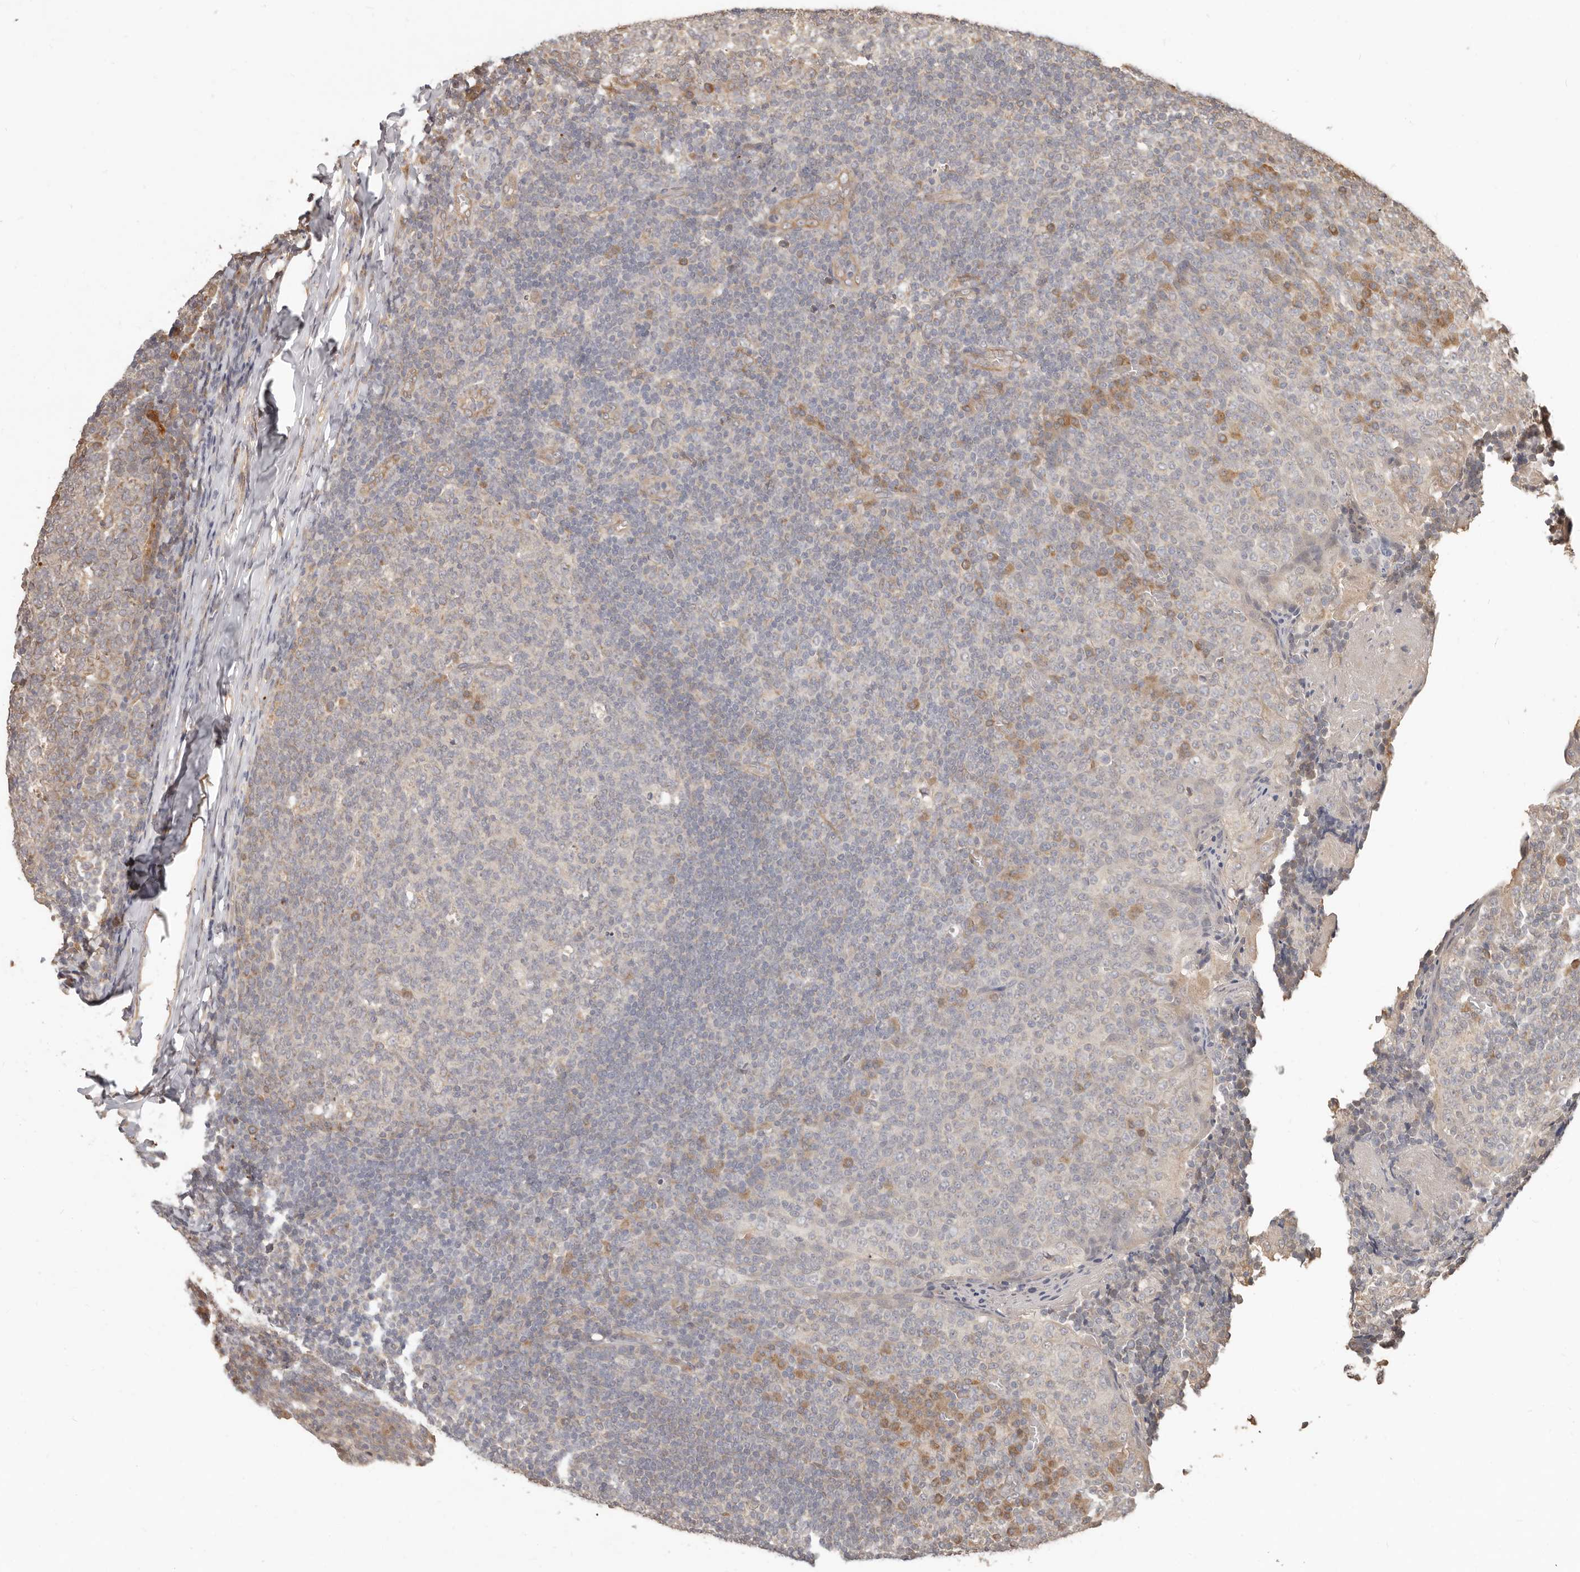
{"staining": {"intensity": "moderate", "quantity": "<25%", "location": "cytoplasmic/membranous"}, "tissue": "tonsil", "cell_type": "Germinal center cells", "image_type": "normal", "snomed": [{"axis": "morphology", "description": "Normal tissue, NOS"}, {"axis": "topography", "description": "Tonsil"}], "caption": "A micrograph of tonsil stained for a protein shows moderate cytoplasmic/membranous brown staining in germinal center cells.", "gene": "MTFR2", "patient": {"sex": "female", "age": 19}}